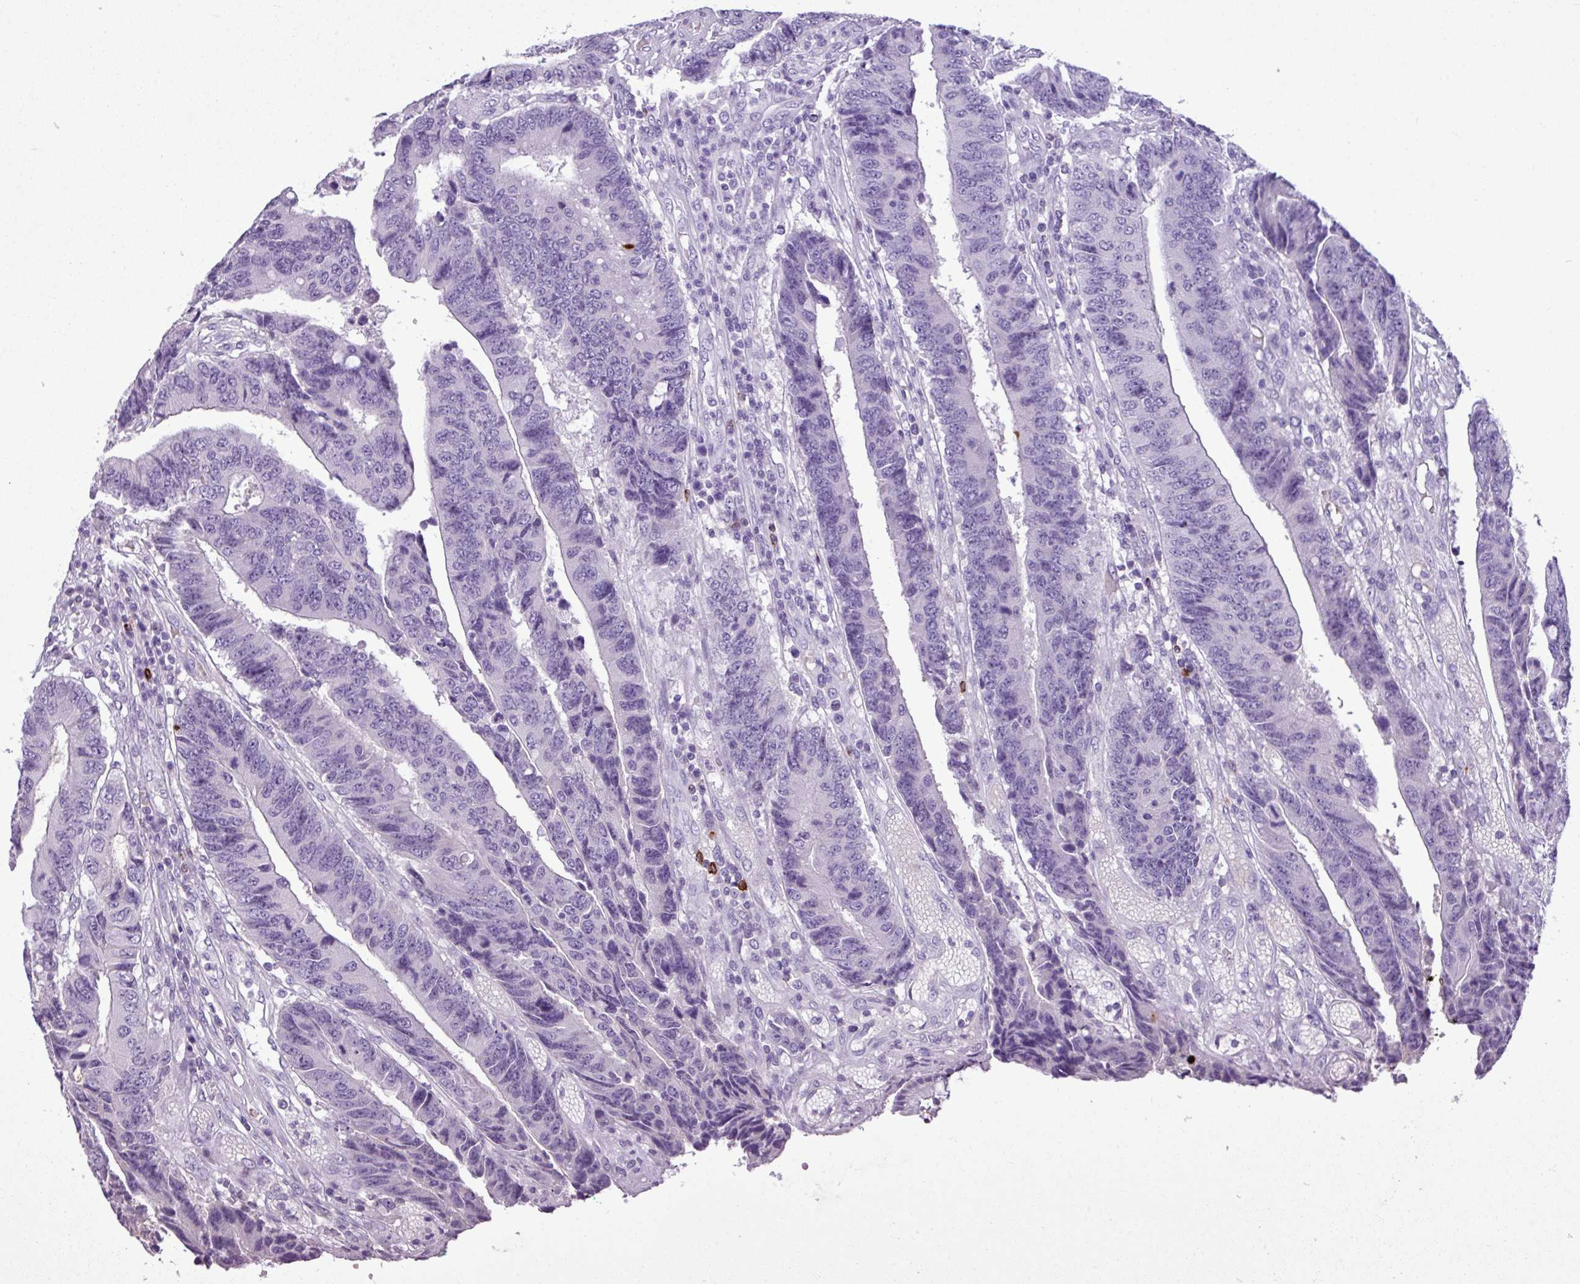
{"staining": {"intensity": "negative", "quantity": "none", "location": "none"}, "tissue": "colorectal cancer", "cell_type": "Tumor cells", "image_type": "cancer", "snomed": [{"axis": "morphology", "description": "Adenocarcinoma, NOS"}, {"axis": "topography", "description": "Rectum"}], "caption": "Protein analysis of colorectal adenocarcinoma exhibits no significant positivity in tumor cells.", "gene": "IL17A", "patient": {"sex": "male", "age": 84}}